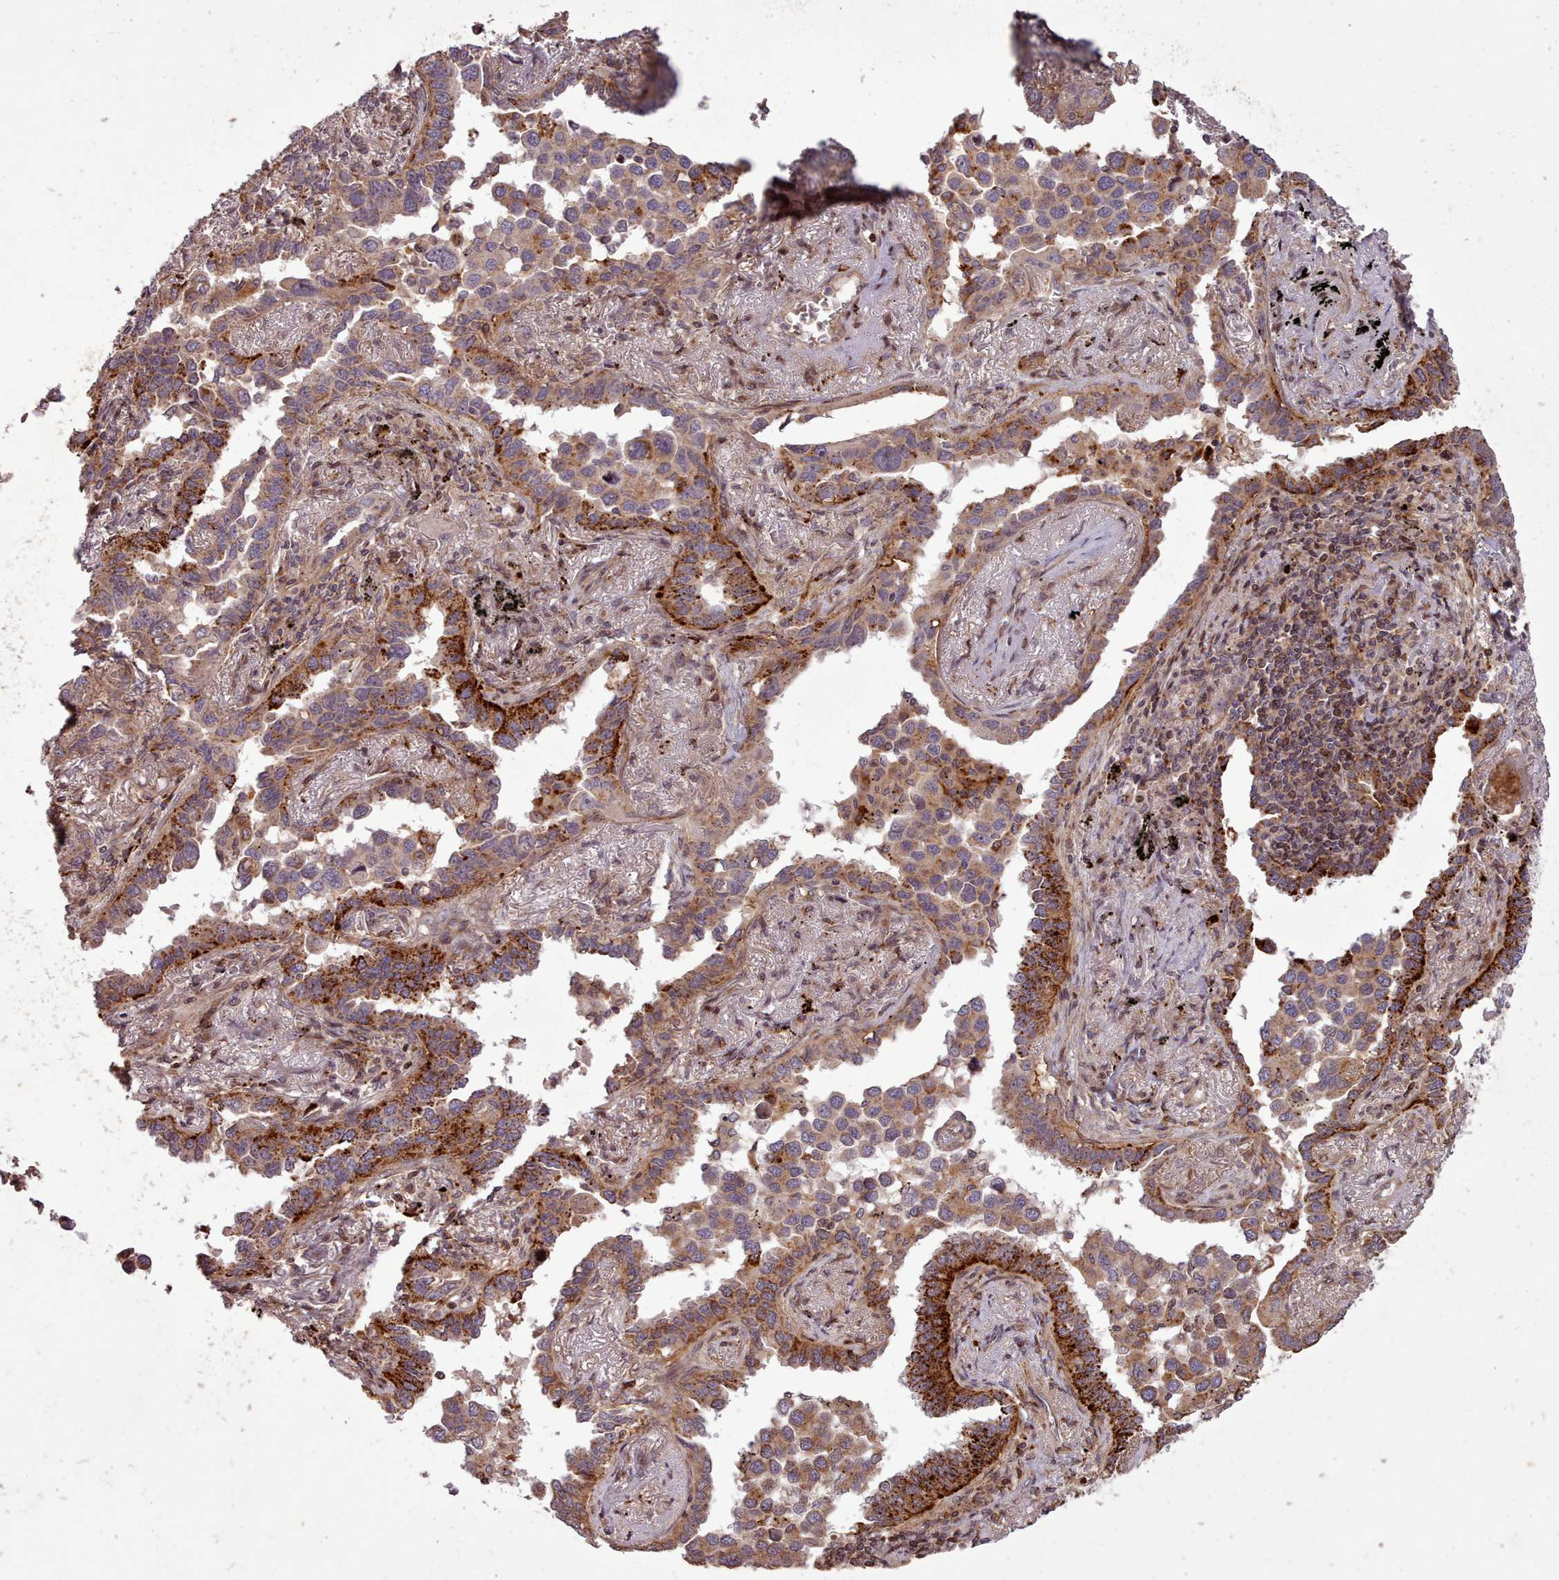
{"staining": {"intensity": "strong", "quantity": "25%-75%", "location": "cytoplasmic/membranous"}, "tissue": "lung cancer", "cell_type": "Tumor cells", "image_type": "cancer", "snomed": [{"axis": "morphology", "description": "Adenocarcinoma, NOS"}, {"axis": "topography", "description": "Lung"}], "caption": "The image demonstrates staining of lung cancer, revealing strong cytoplasmic/membranous protein staining (brown color) within tumor cells. (Stains: DAB (3,3'-diaminobenzidine) in brown, nuclei in blue, Microscopy: brightfield microscopy at high magnification).", "gene": "NLRP7", "patient": {"sex": "male", "age": 67}}